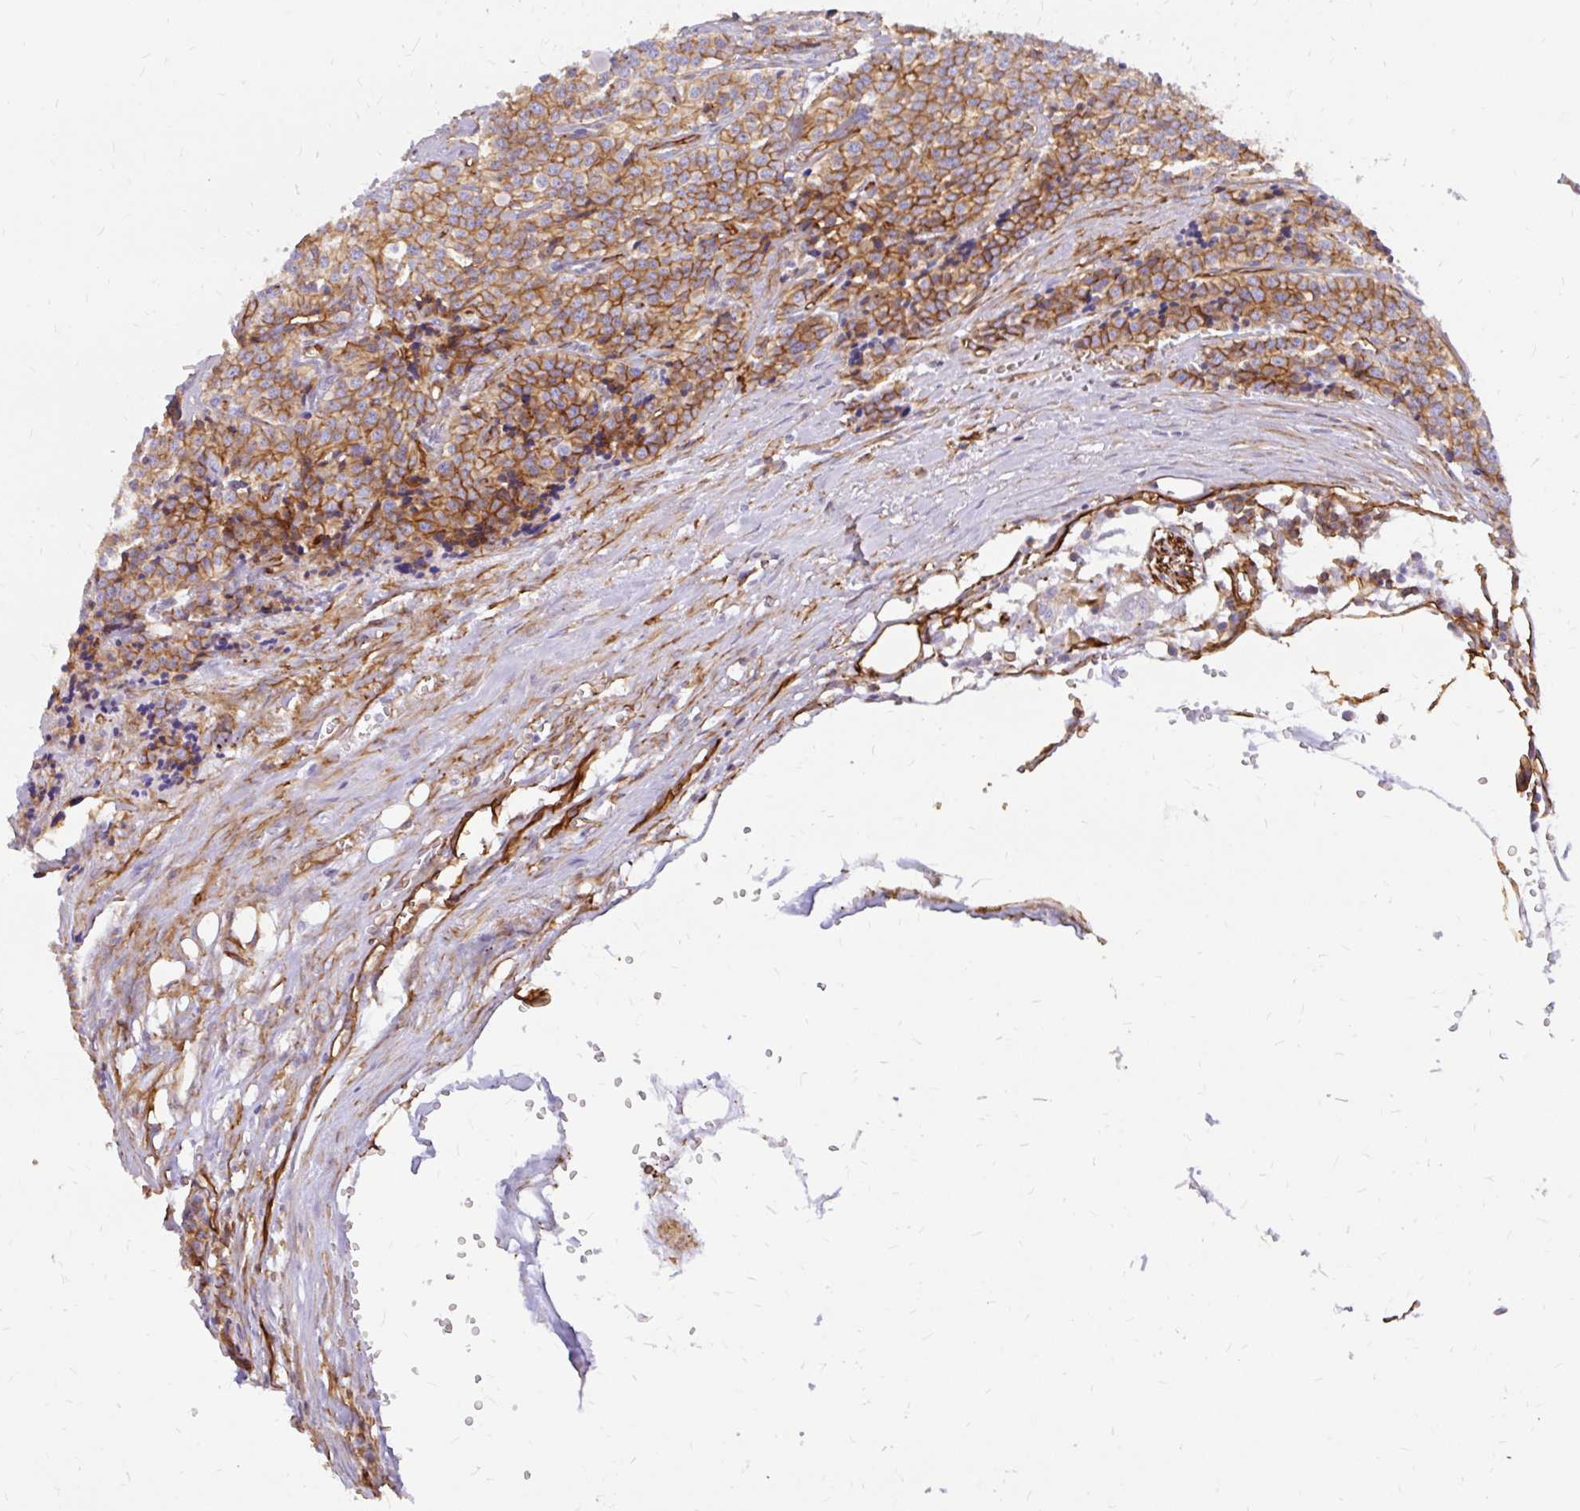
{"staining": {"intensity": "moderate", "quantity": ">75%", "location": "cytoplasmic/membranous"}, "tissue": "carcinoid", "cell_type": "Tumor cells", "image_type": "cancer", "snomed": [{"axis": "morphology", "description": "Carcinoid, malignant, NOS"}, {"axis": "topography", "description": "Small intestine"}], "caption": "Immunohistochemical staining of carcinoid (malignant) demonstrates medium levels of moderate cytoplasmic/membranous protein staining in about >75% of tumor cells.", "gene": "MAP1LC3B", "patient": {"sex": "male", "age": 63}}